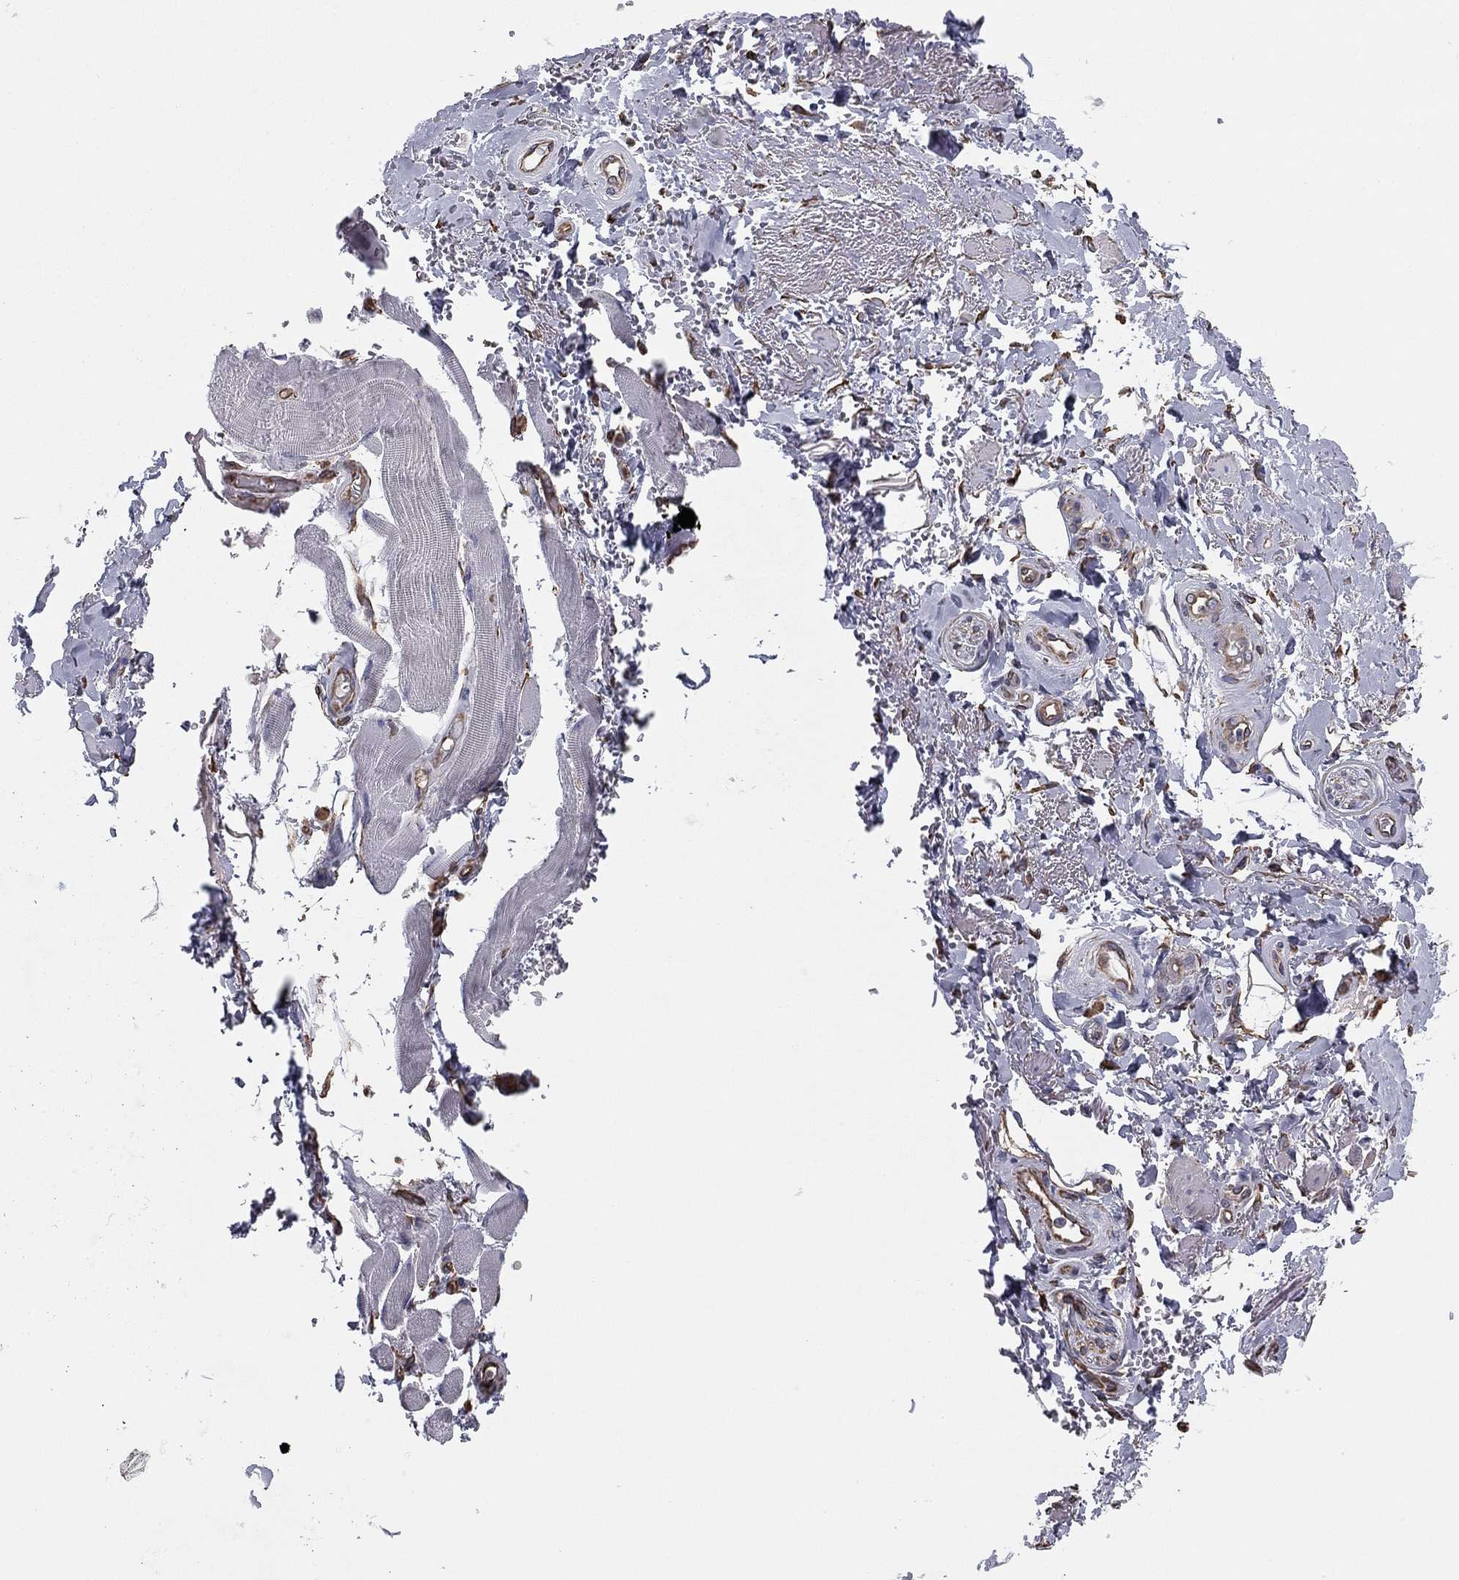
{"staining": {"intensity": "negative", "quantity": "none", "location": "none"}, "tissue": "adipose tissue", "cell_type": "Adipocytes", "image_type": "normal", "snomed": [{"axis": "morphology", "description": "Normal tissue, NOS"}, {"axis": "topography", "description": "Anal"}, {"axis": "topography", "description": "Peripheral nerve tissue"}], "caption": "This is an IHC image of normal adipose tissue. There is no staining in adipocytes.", "gene": "SCUBE1", "patient": {"sex": "male", "age": 53}}